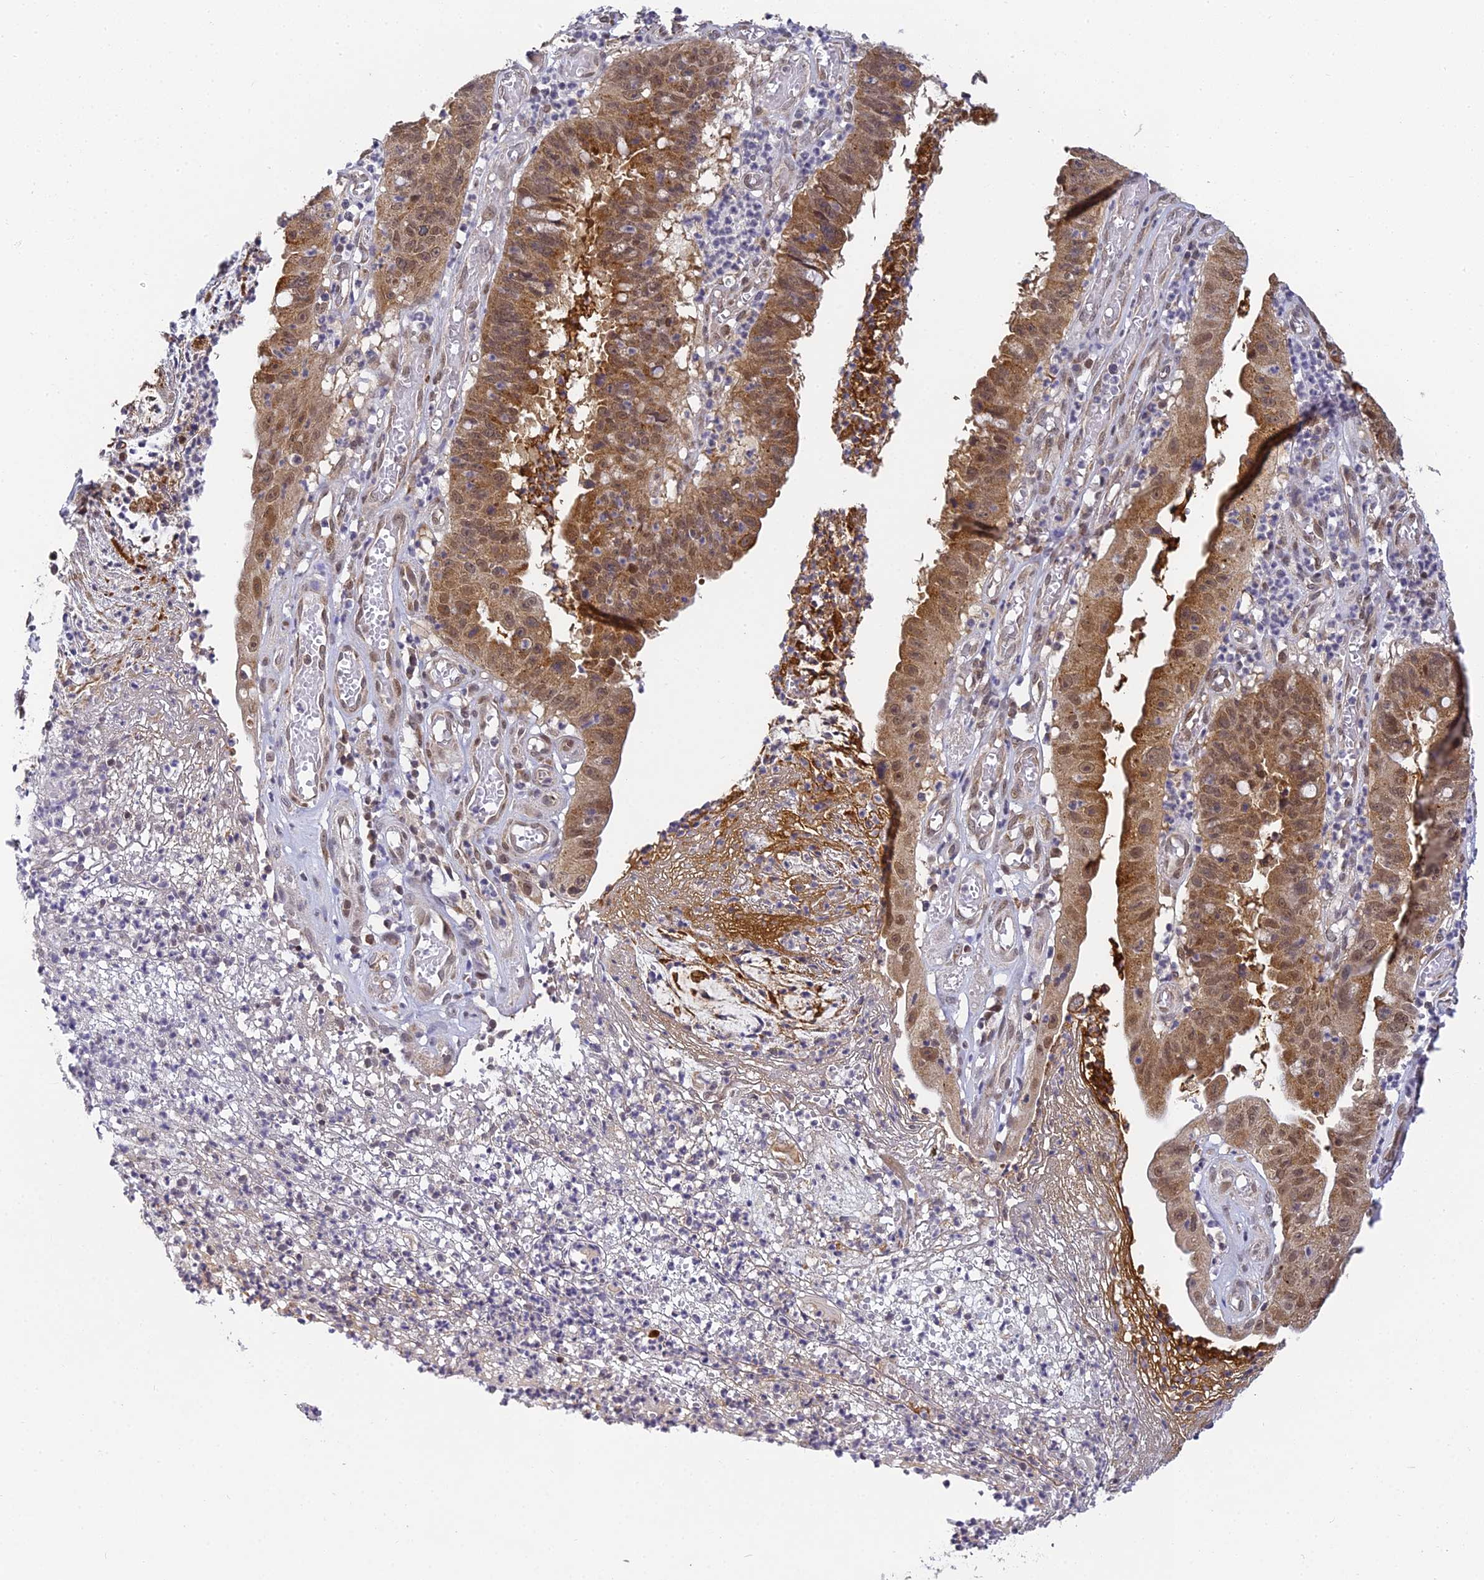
{"staining": {"intensity": "moderate", "quantity": ">75%", "location": "cytoplasmic/membranous,nuclear"}, "tissue": "stomach cancer", "cell_type": "Tumor cells", "image_type": "cancer", "snomed": [{"axis": "morphology", "description": "Adenocarcinoma, NOS"}, {"axis": "topography", "description": "Stomach"}], "caption": "Immunohistochemical staining of human stomach adenocarcinoma exhibits moderate cytoplasmic/membranous and nuclear protein staining in about >75% of tumor cells.", "gene": "DNAAF10", "patient": {"sex": "male", "age": 59}}